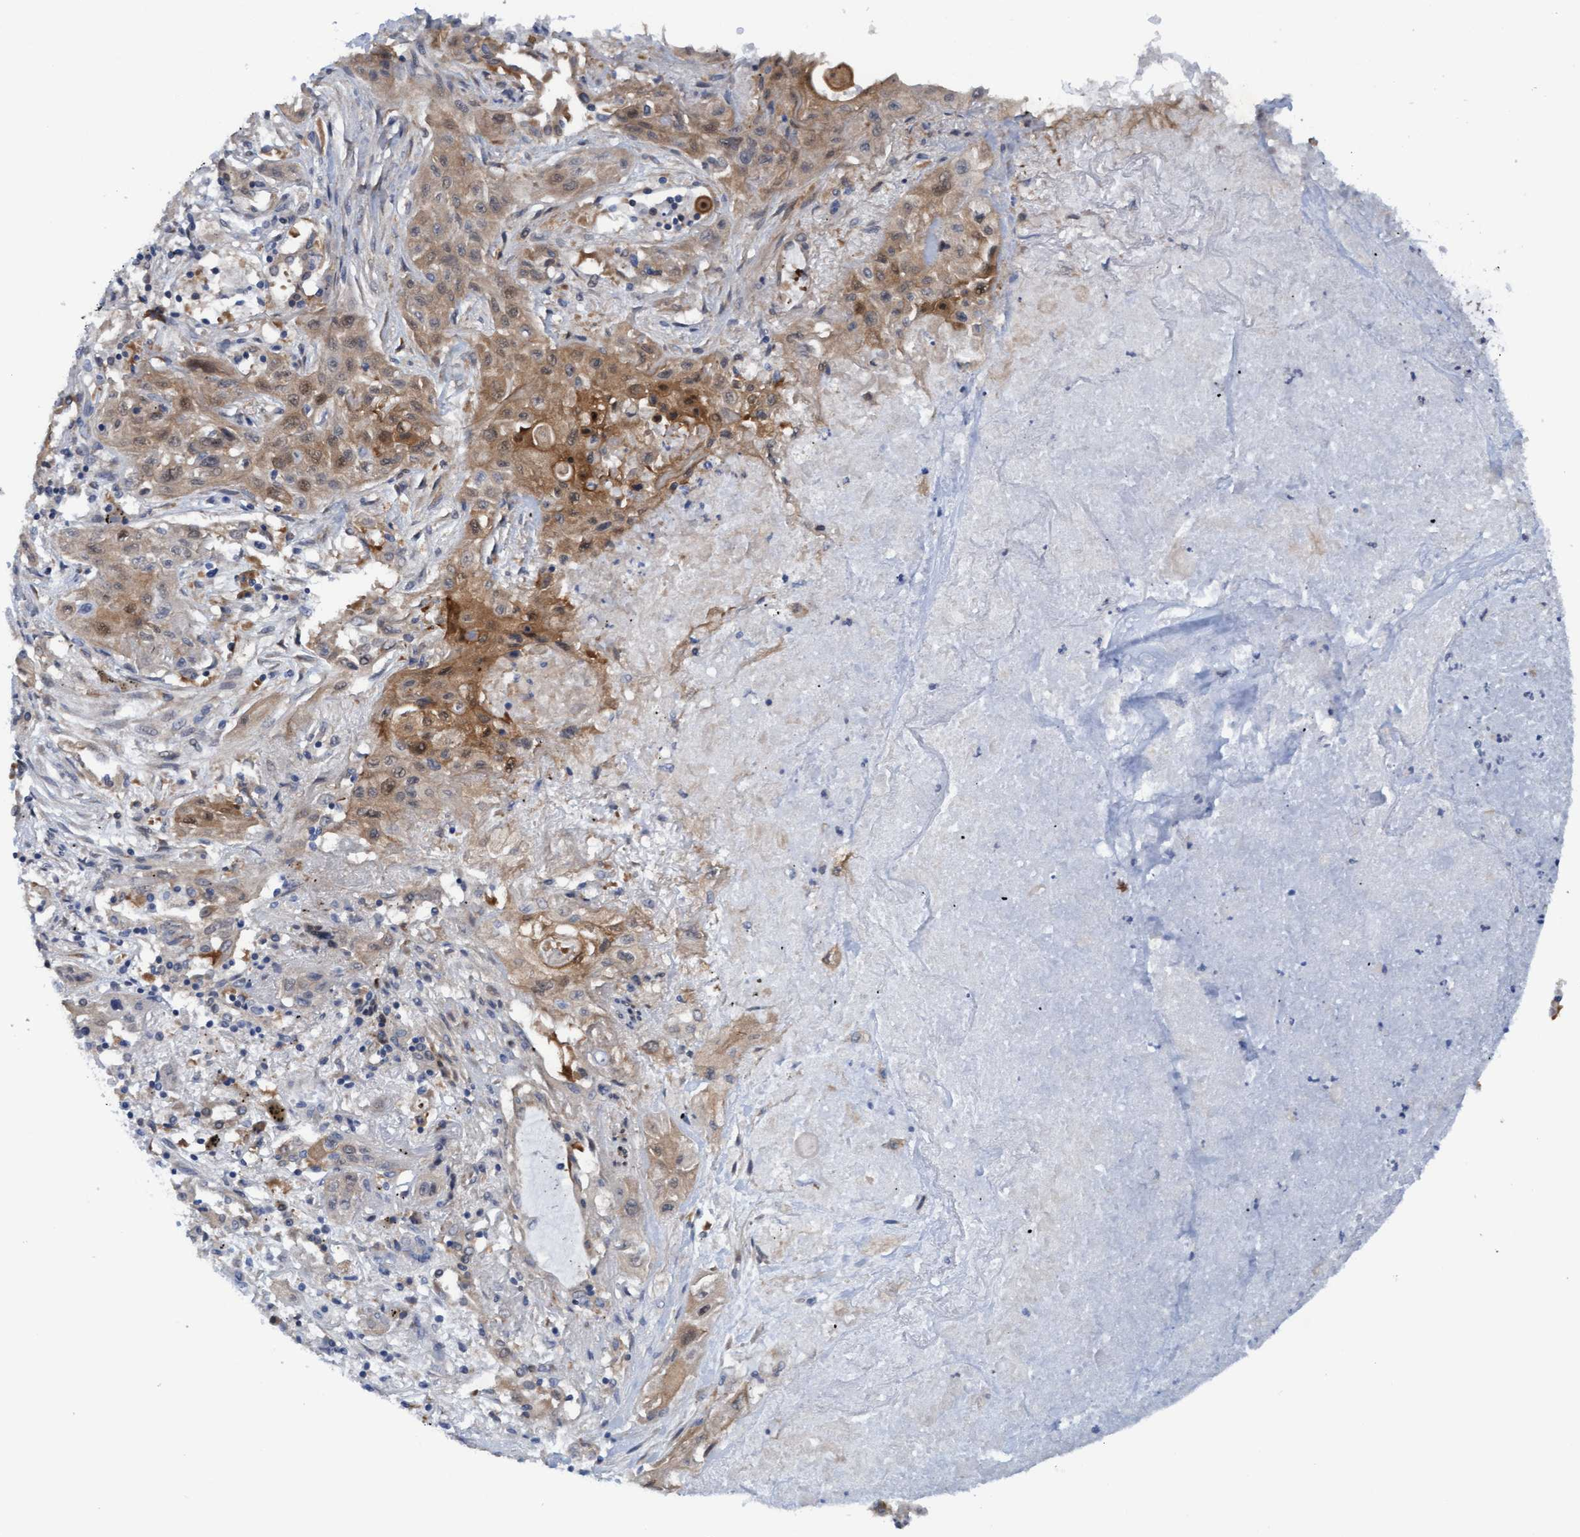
{"staining": {"intensity": "weak", "quantity": ">75%", "location": "cytoplasmic/membranous"}, "tissue": "lung cancer", "cell_type": "Tumor cells", "image_type": "cancer", "snomed": [{"axis": "morphology", "description": "Squamous cell carcinoma, NOS"}, {"axis": "topography", "description": "Lung"}], "caption": "Brown immunohistochemical staining in lung cancer reveals weak cytoplasmic/membranous expression in about >75% of tumor cells.", "gene": "PLCD1", "patient": {"sex": "female", "age": 47}}